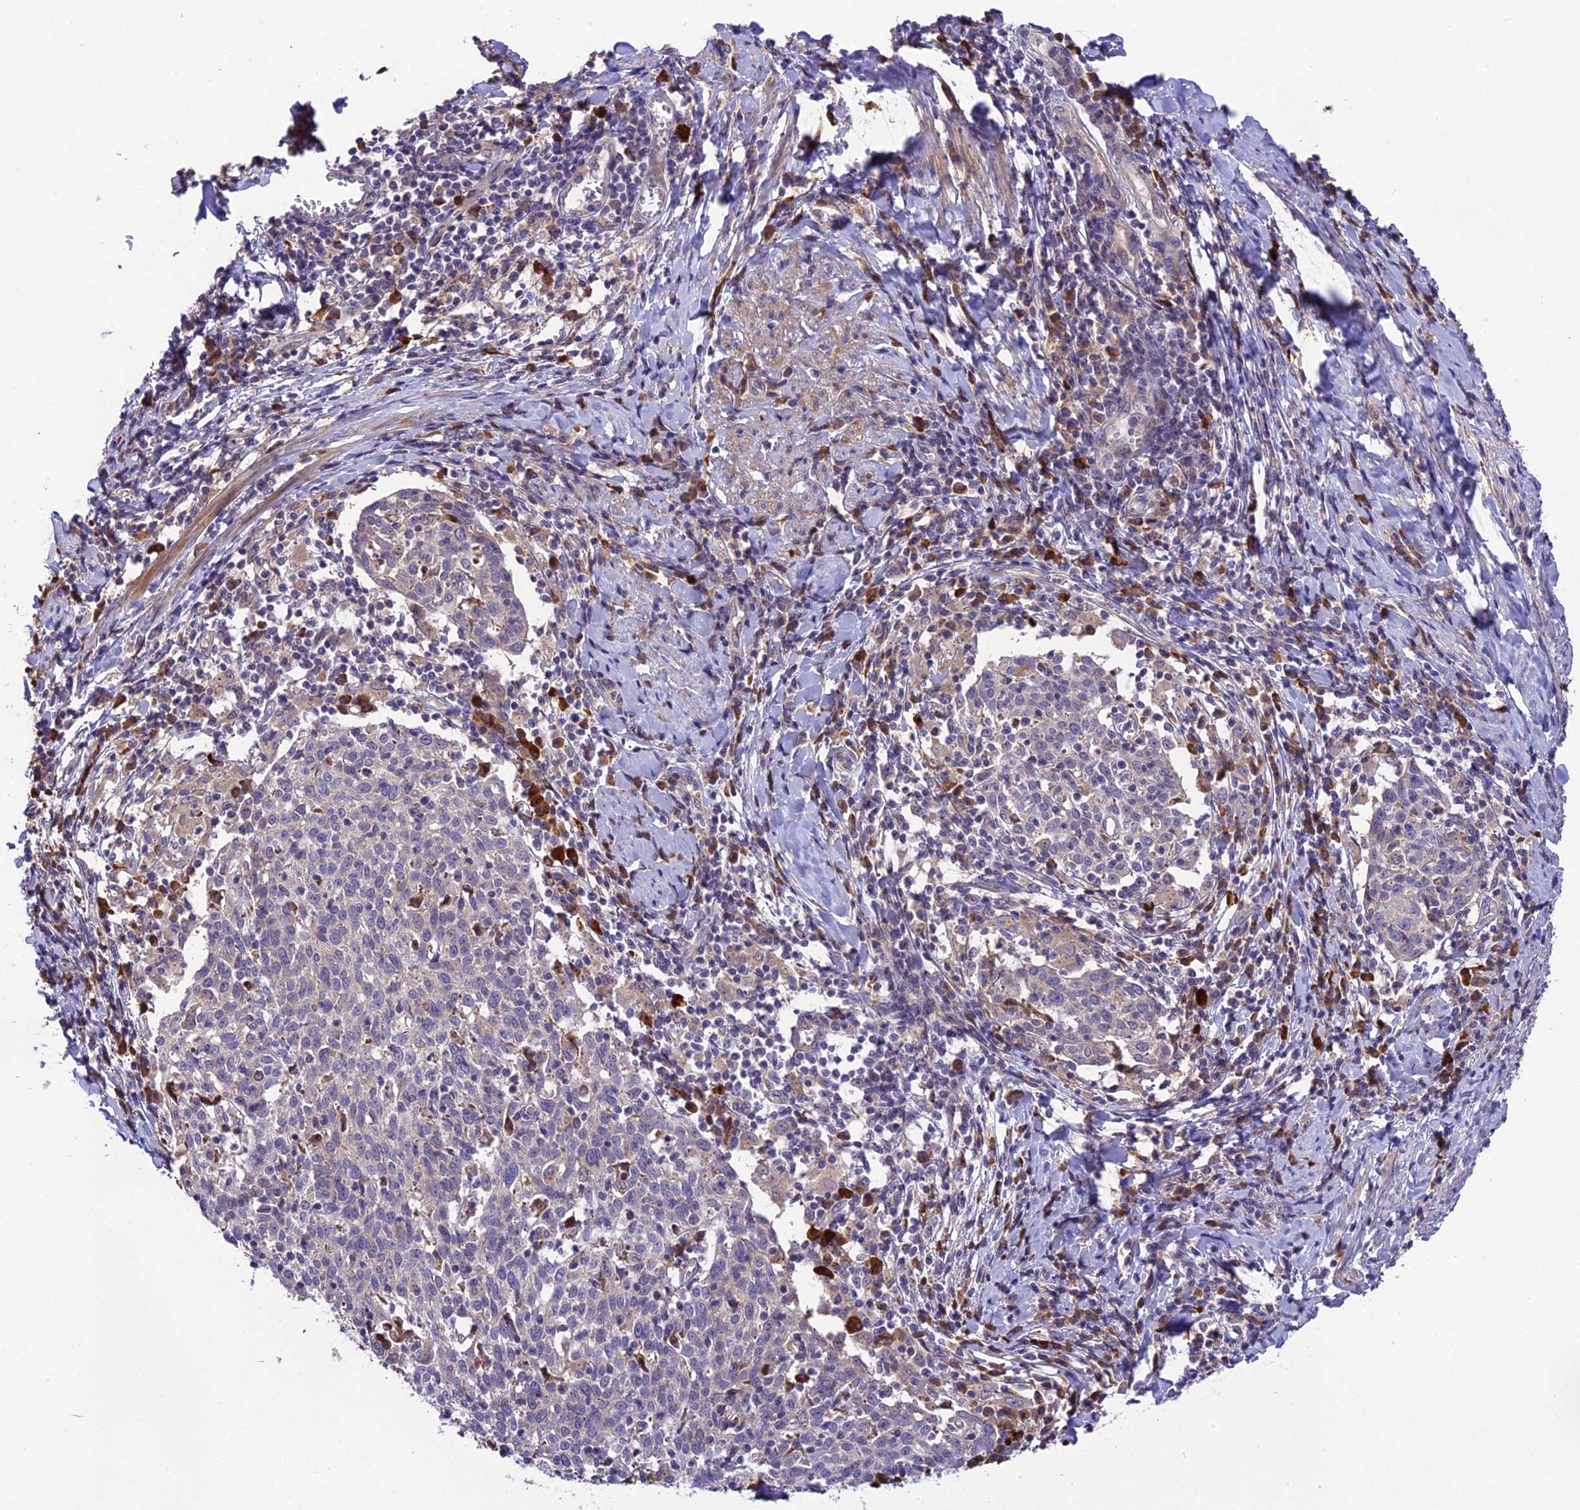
{"staining": {"intensity": "negative", "quantity": "none", "location": "none"}, "tissue": "cervical cancer", "cell_type": "Tumor cells", "image_type": "cancer", "snomed": [{"axis": "morphology", "description": "Squamous cell carcinoma, NOS"}, {"axis": "topography", "description": "Cervix"}], "caption": "The immunohistochemistry image has no significant expression in tumor cells of cervical squamous cell carcinoma tissue. (DAB (3,3'-diaminobenzidine) IHC with hematoxylin counter stain).", "gene": "ABCC10", "patient": {"sex": "female", "age": 52}}